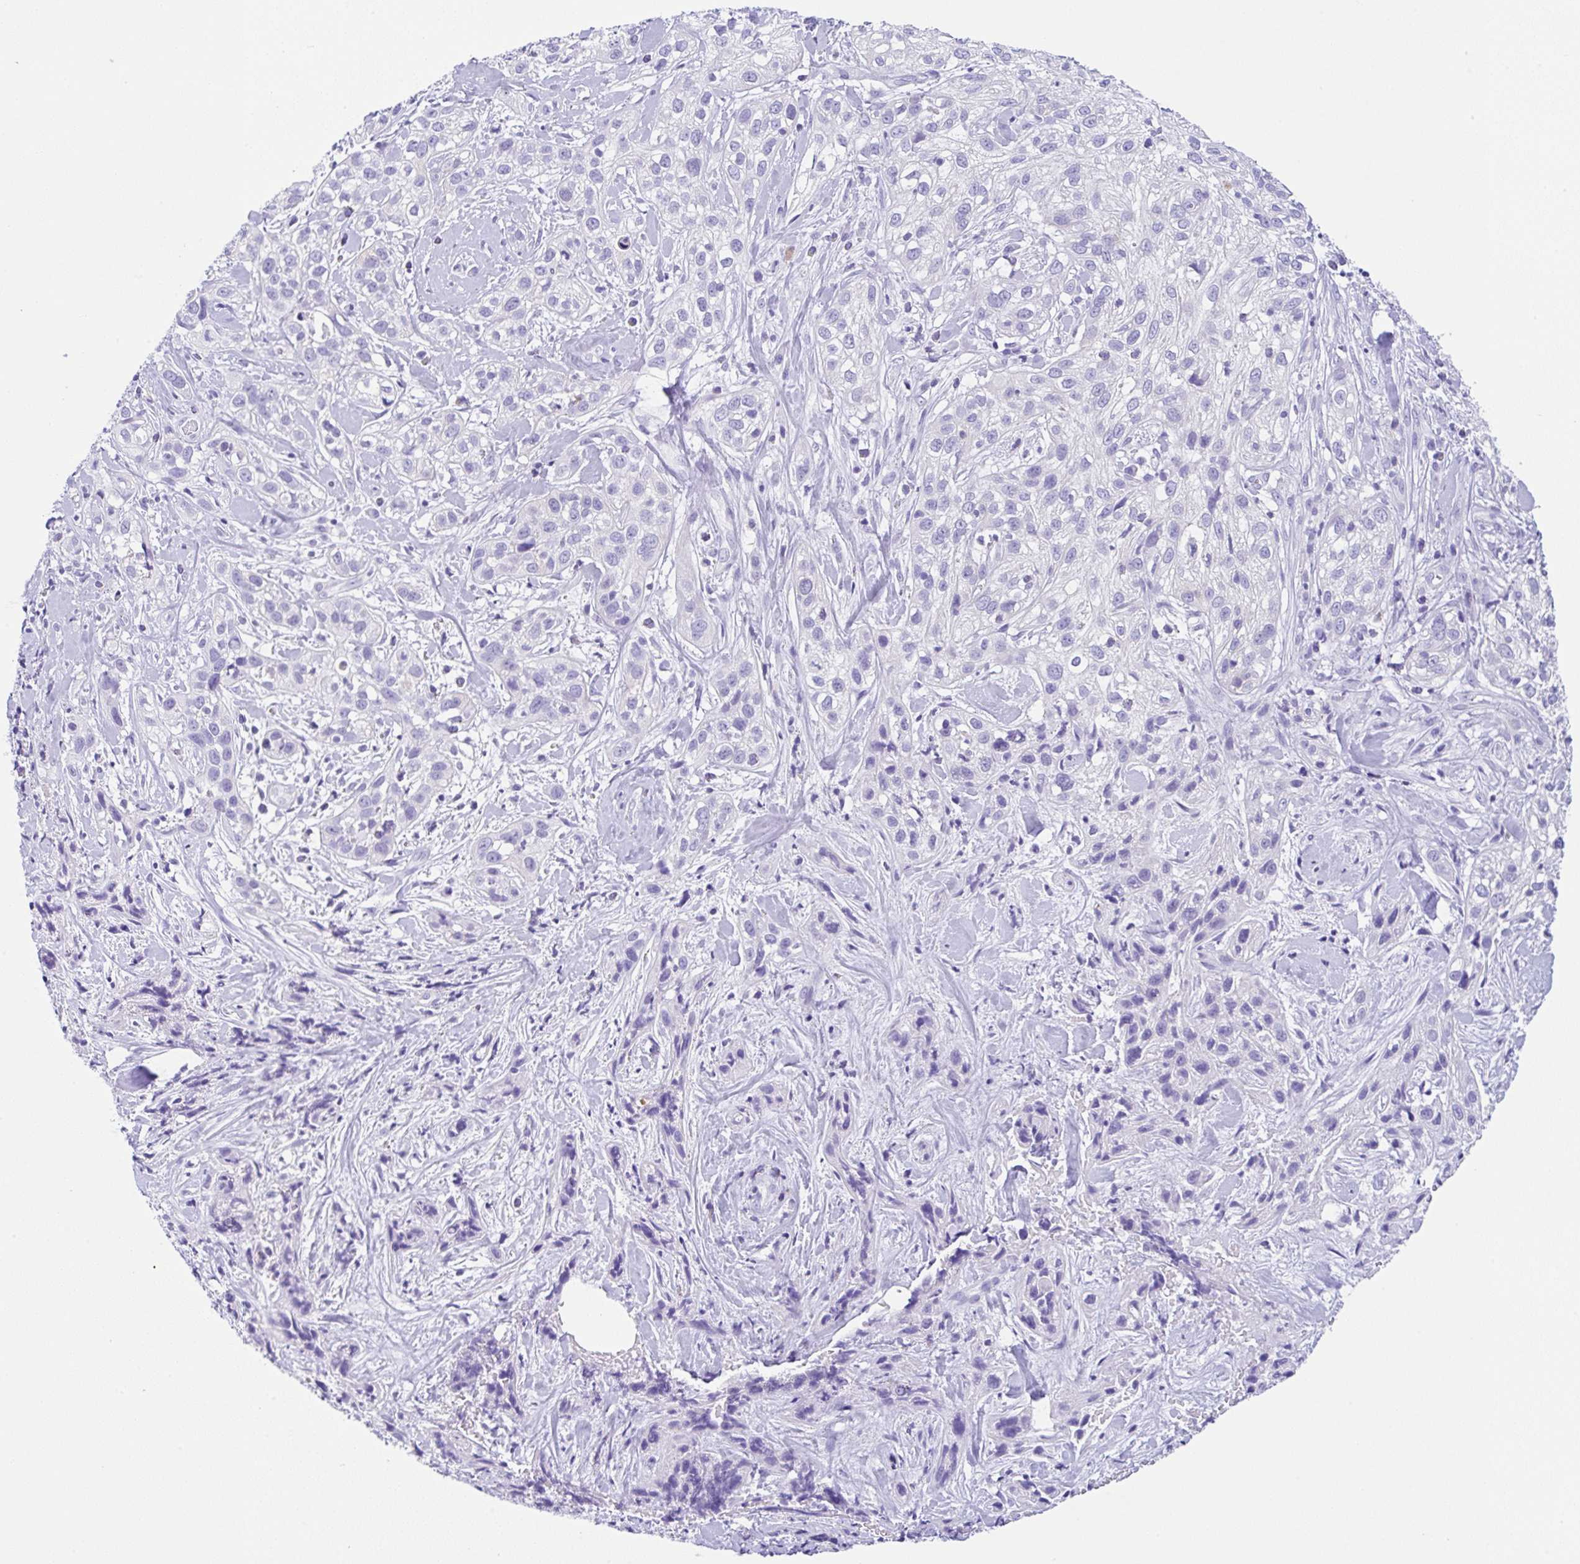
{"staining": {"intensity": "negative", "quantity": "none", "location": "none"}, "tissue": "skin cancer", "cell_type": "Tumor cells", "image_type": "cancer", "snomed": [{"axis": "morphology", "description": "Squamous cell carcinoma, NOS"}, {"axis": "topography", "description": "Skin"}], "caption": "High power microscopy micrograph of an immunohistochemistry histopathology image of skin squamous cell carcinoma, revealing no significant staining in tumor cells. (Brightfield microscopy of DAB IHC at high magnification).", "gene": "RRM2", "patient": {"sex": "male", "age": 82}}